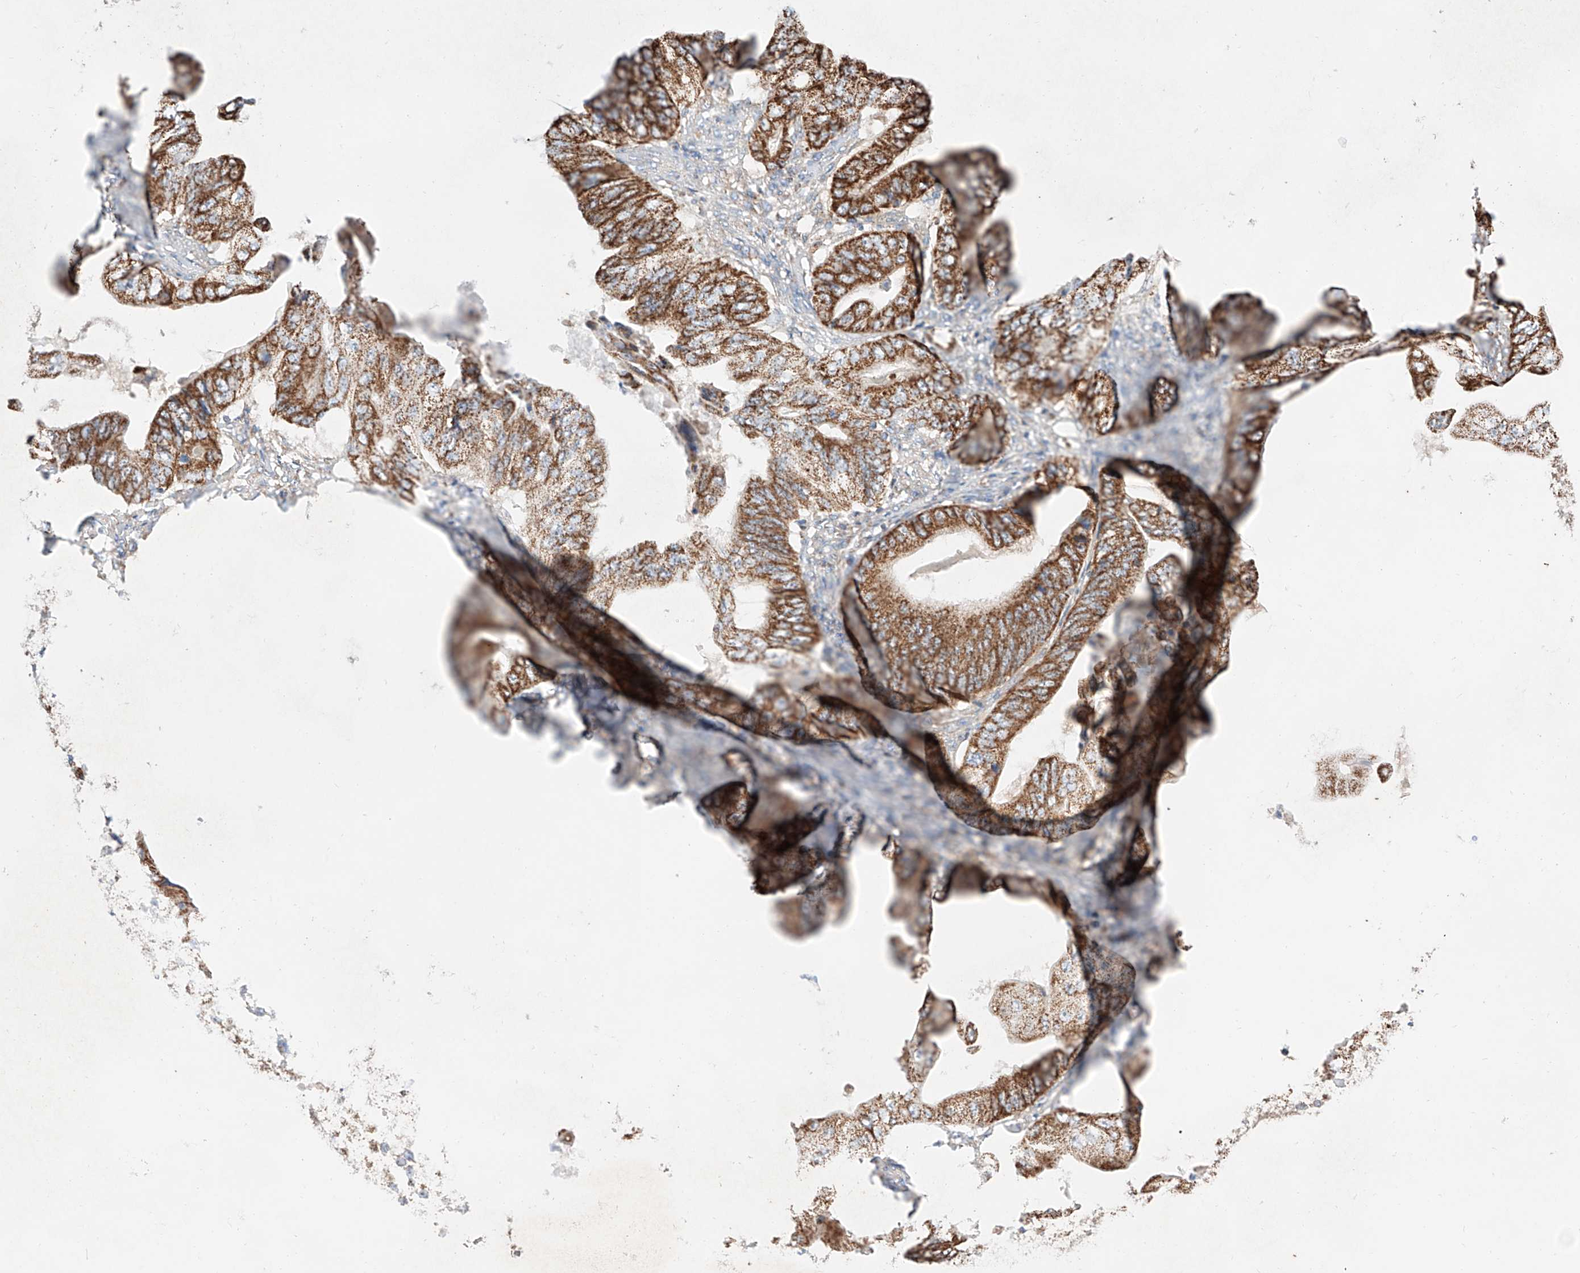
{"staining": {"intensity": "strong", "quantity": ">75%", "location": "cytoplasmic/membranous"}, "tissue": "stomach cancer", "cell_type": "Tumor cells", "image_type": "cancer", "snomed": [{"axis": "morphology", "description": "Adenocarcinoma, NOS"}, {"axis": "topography", "description": "Stomach"}], "caption": "There is high levels of strong cytoplasmic/membranous expression in tumor cells of stomach cancer (adenocarcinoma), as demonstrated by immunohistochemical staining (brown color).", "gene": "KTI12", "patient": {"sex": "female", "age": 73}}